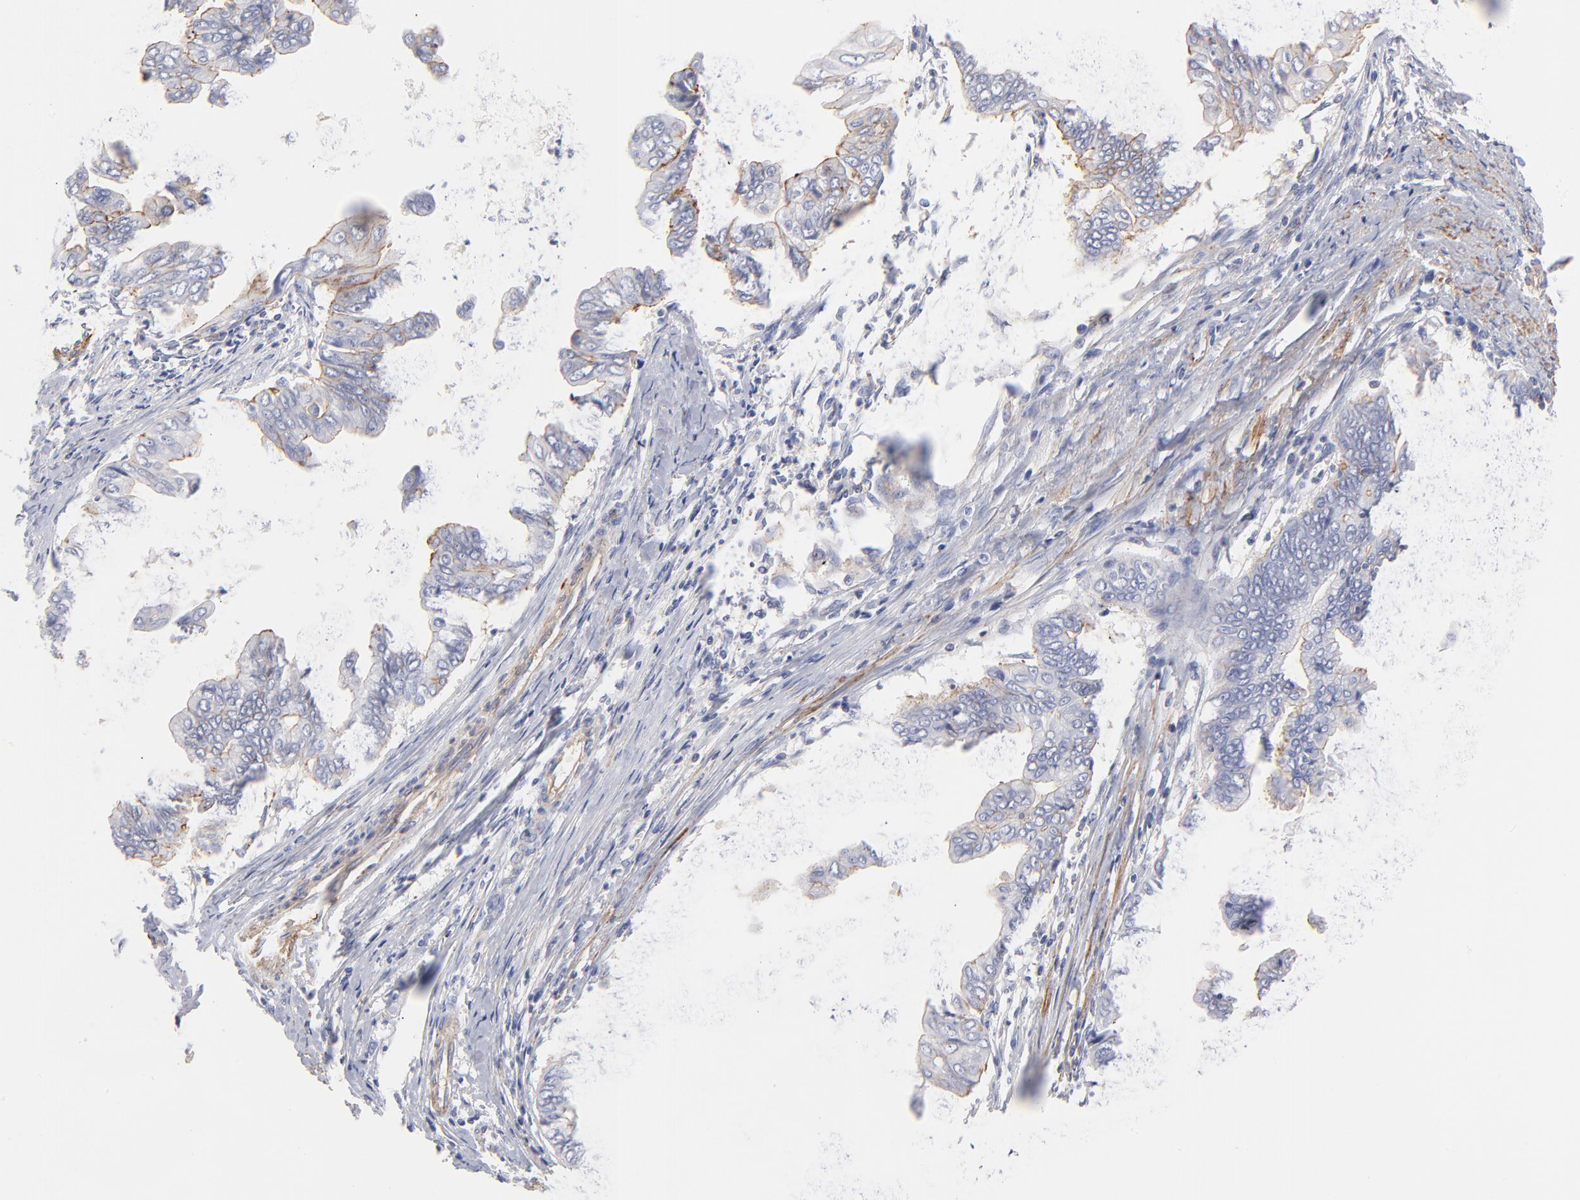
{"staining": {"intensity": "negative", "quantity": "none", "location": "none"}, "tissue": "stomach cancer", "cell_type": "Tumor cells", "image_type": "cancer", "snomed": [{"axis": "morphology", "description": "Adenocarcinoma, NOS"}, {"axis": "topography", "description": "Stomach, upper"}], "caption": "Human stomach cancer (adenocarcinoma) stained for a protein using immunohistochemistry exhibits no staining in tumor cells.", "gene": "ACTA2", "patient": {"sex": "male", "age": 80}}